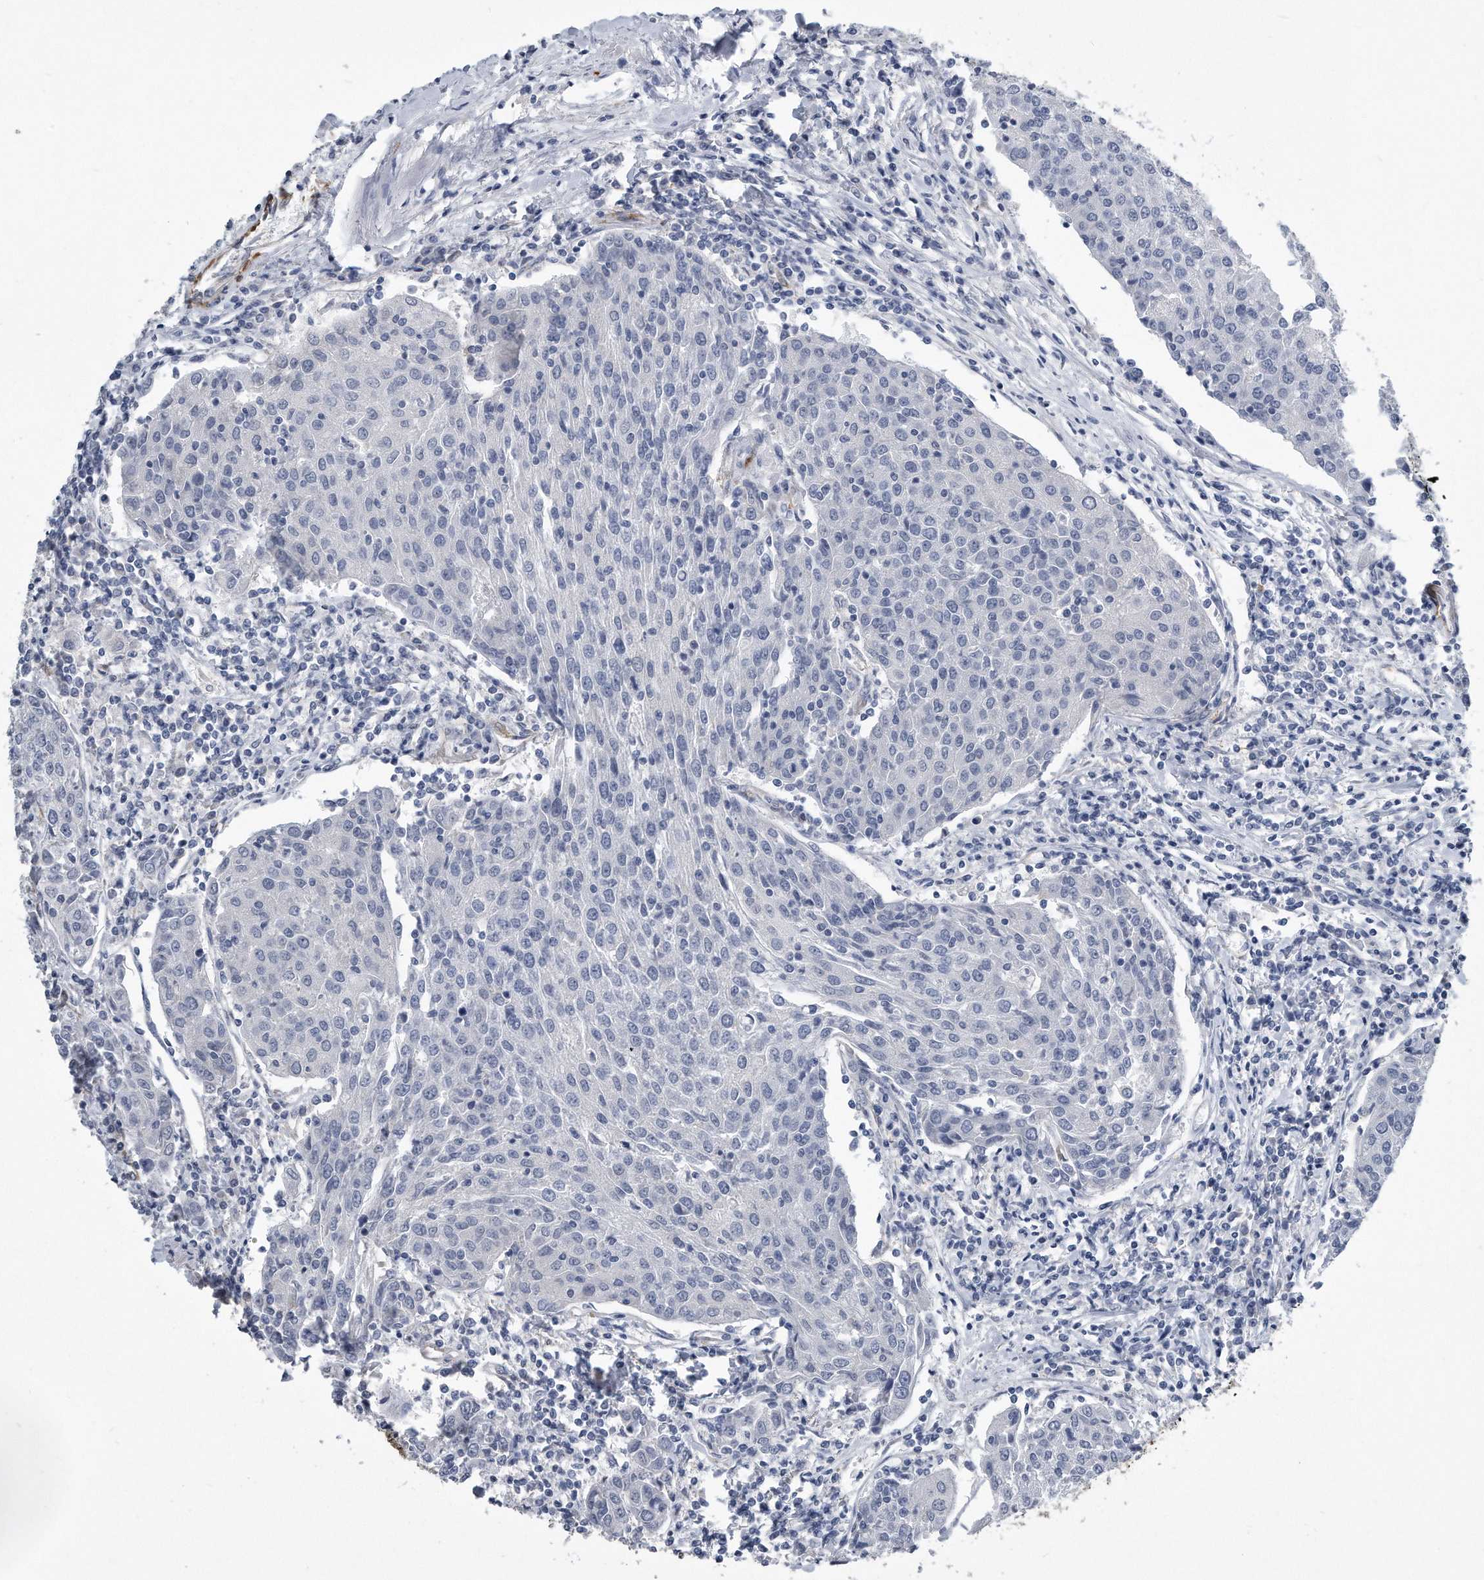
{"staining": {"intensity": "negative", "quantity": "none", "location": "none"}, "tissue": "urothelial cancer", "cell_type": "Tumor cells", "image_type": "cancer", "snomed": [{"axis": "morphology", "description": "Urothelial carcinoma, High grade"}, {"axis": "topography", "description": "Urinary bladder"}], "caption": "The image reveals no staining of tumor cells in urothelial cancer.", "gene": "EIF2B4", "patient": {"sex": "female", "age": 85}}